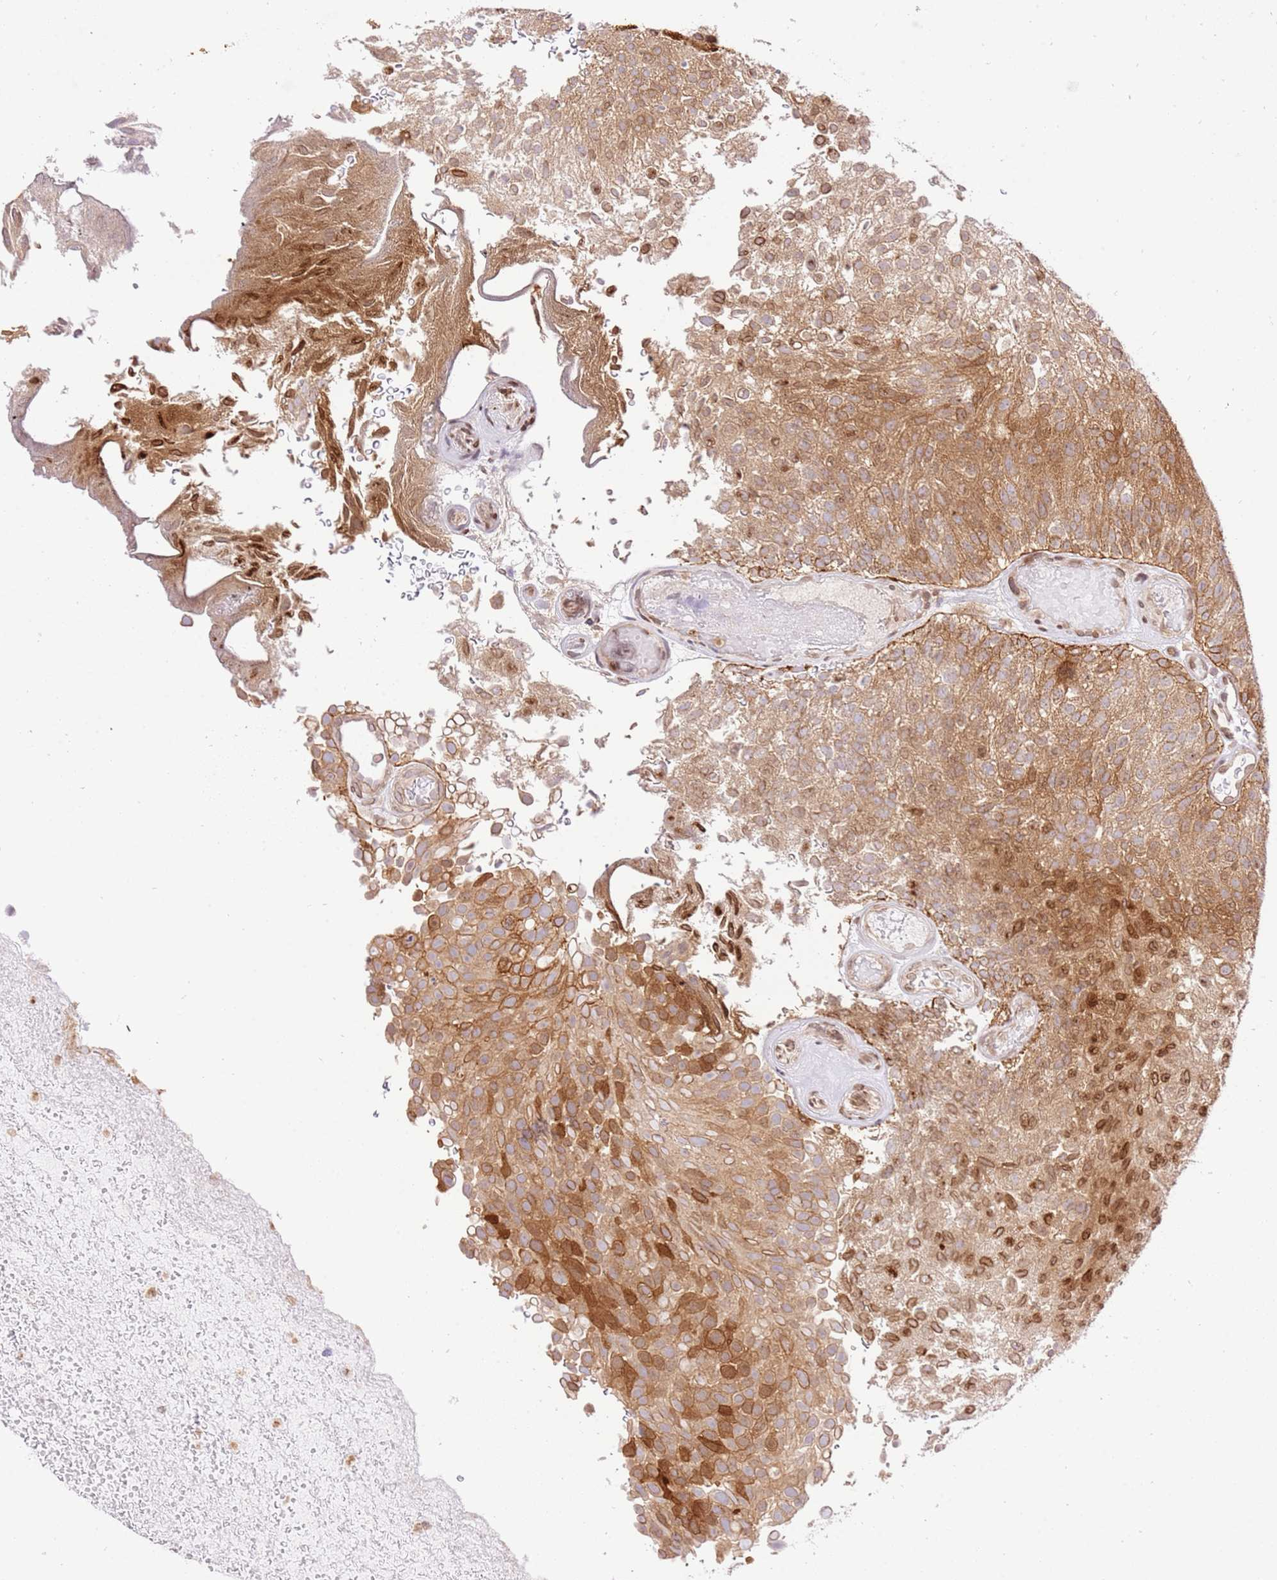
{"staining": {"intensity": "moderate", "quantity": ">75%", "location": "cytoplasmic/membranous"}, "tissue": "urothelial cancer", "cell_type": "Tumor cells", "image_type": "cancer", "snomed": [{"axis": "morphology", "description": "Urothelial carcinoma, Low grade"}, {"axis": "topography", "description": "Urinary bladder"}], "caption": "Approximately >75% of tumor cells in human urothelial cancer show moderate cytoplasmic/membranous protein expression as visualized by brown immunohistochemical staining.", "gene": "TRIM37", "patient": {"sex": "male", "age": 78}}